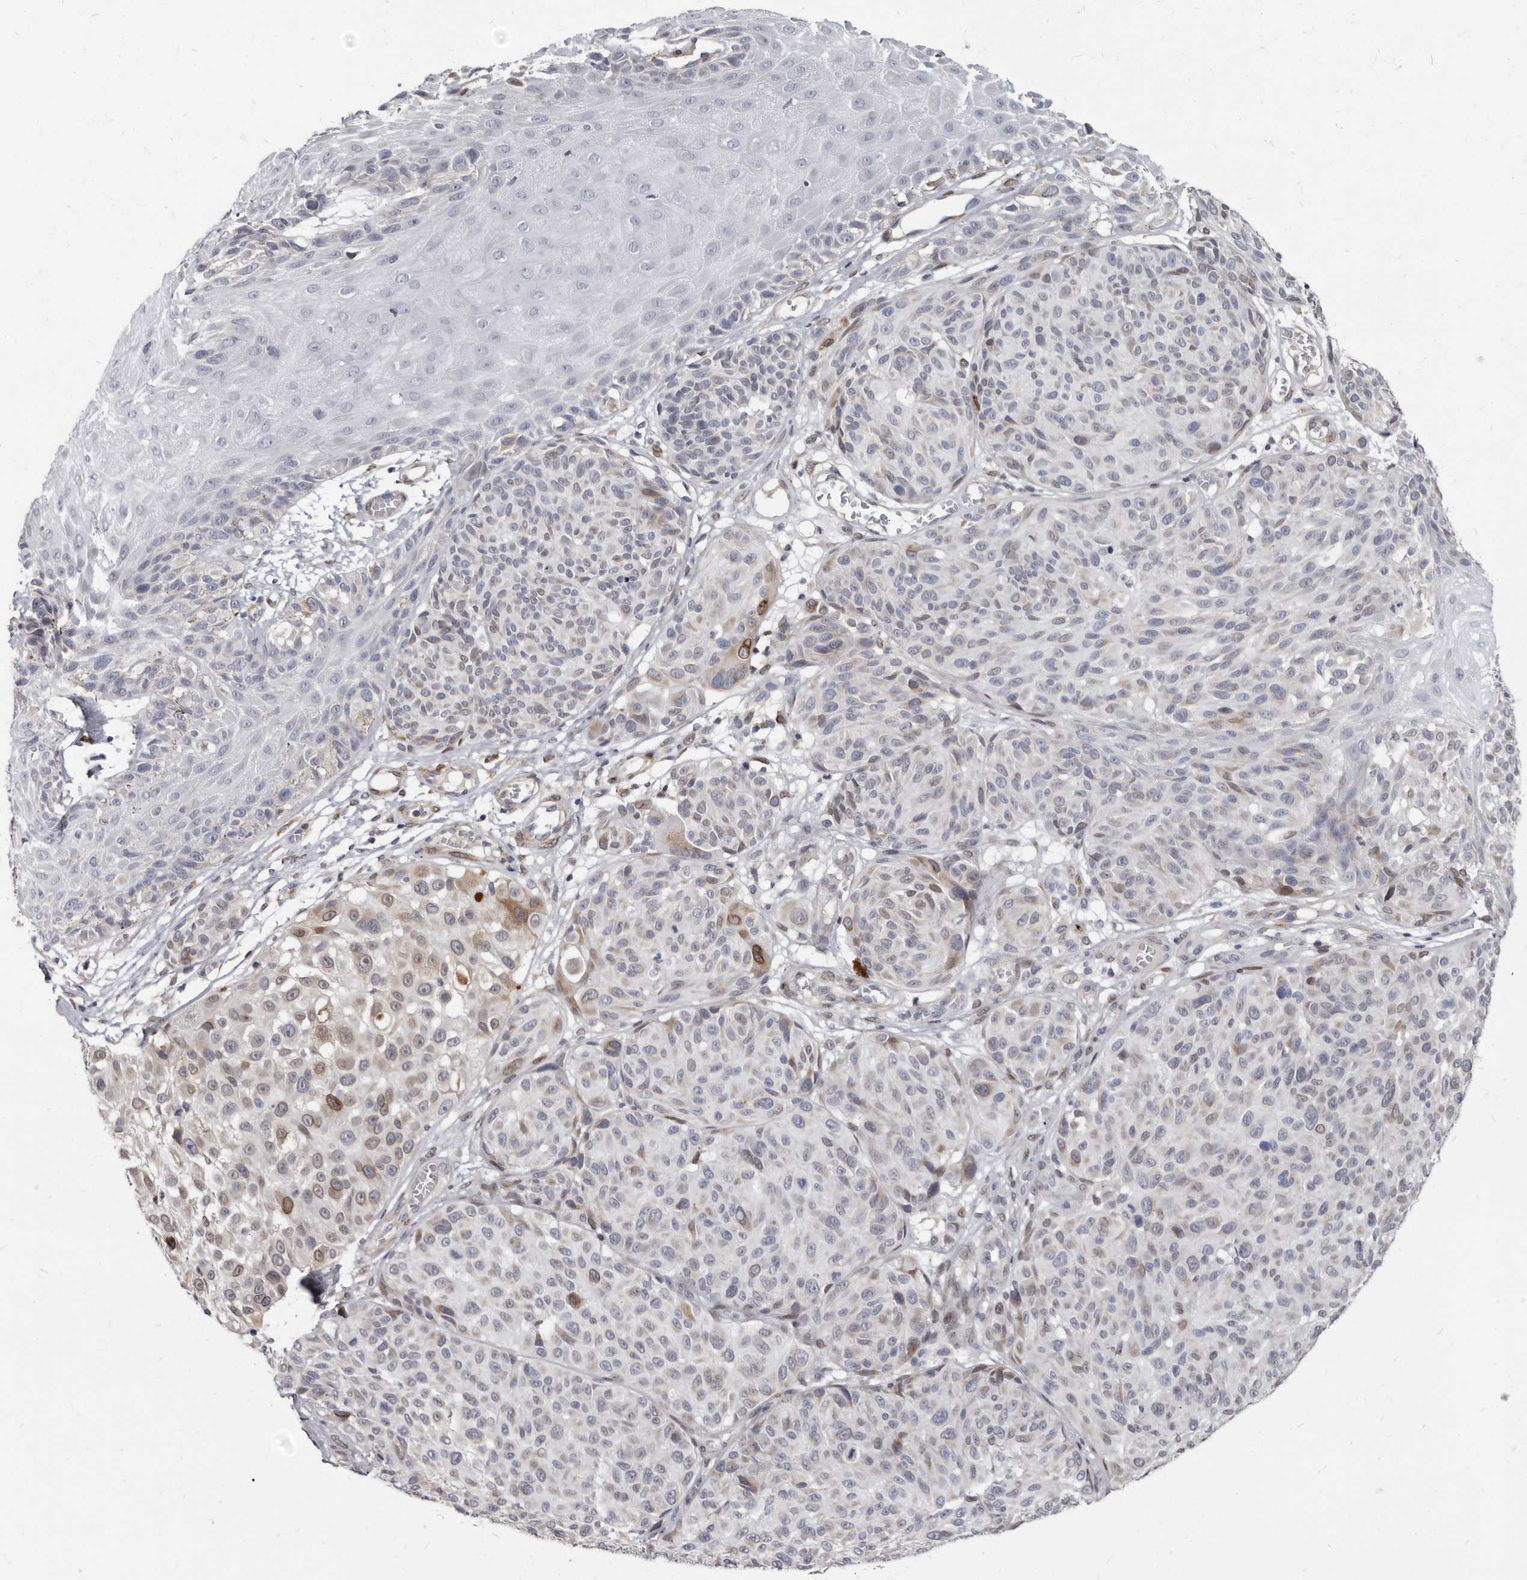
{"staining": {"intensity": "moderate", "quantity": "<25%", "location": "cytoplasmic/membranous,nuclear"}, "tissue": "melanoma", "cell_type": "Tumor cells", "image_type": "cancer", "snomed": [{"axis": "morphology", "description": "Malignant melanoma, NOS"}, {"axis": "topography", "description": "Skin"}], "caption": "A brown stain labels moderate cytoplasmic/membranous and nuclear positivity of a protein in melanoma tumor cells.", "gene": "MRGPRF", "patient": {"sex": "male", "age": 83}}